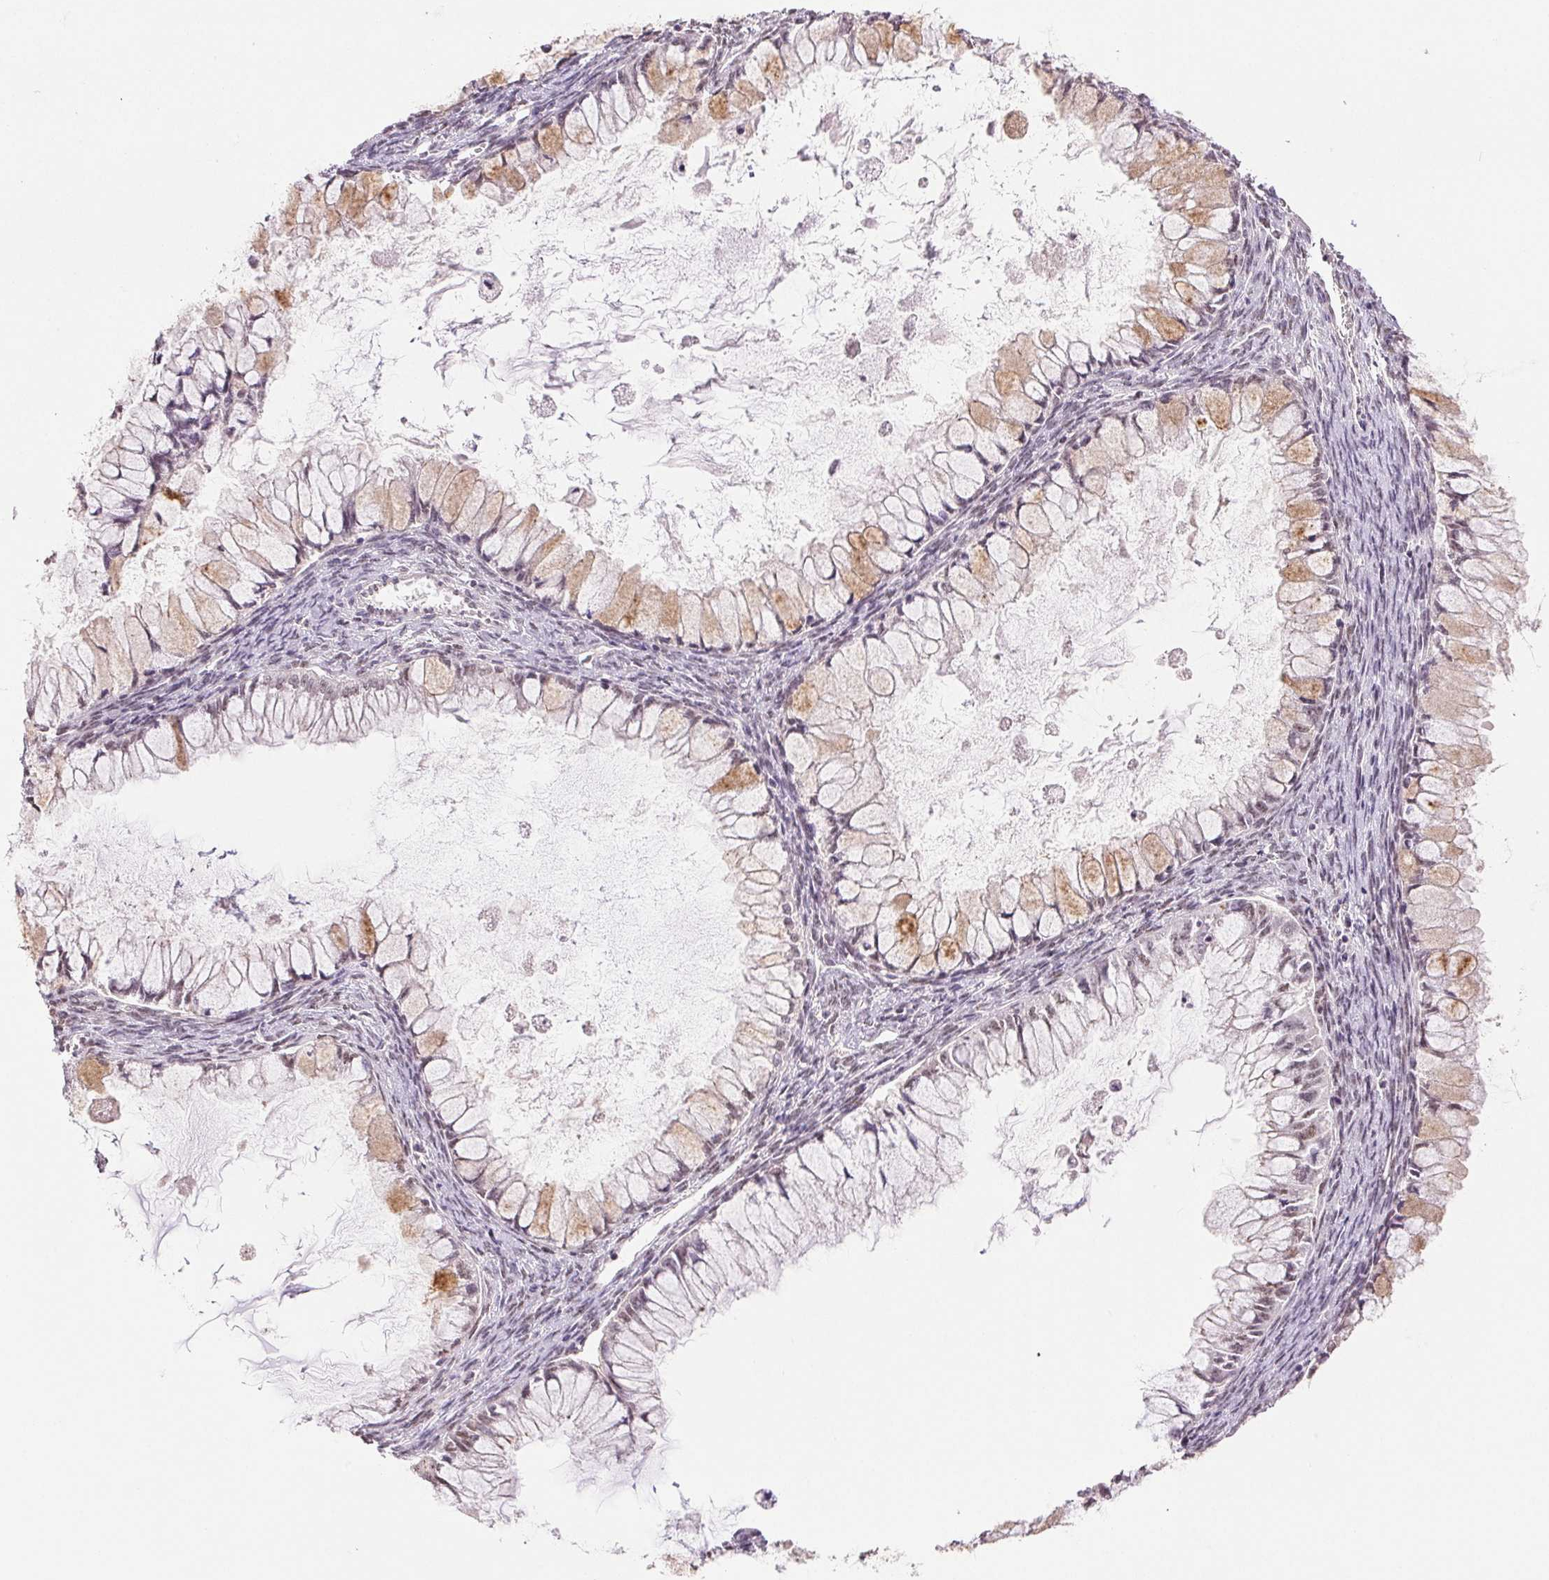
{"staining": {"intensity": "weak", "quantity": "25%-75%", "location": "cytoplasmic/membranous,nuclear"}, "tissue": "ovarian cancer", "cell_type": "Tumor cells", "image_type": "cancer", "snomed": [{"axis": "morphology", "description": "Cystadenocarcinoma, mucinous, NOS"}, {"axis": "topography", "description": "Ovary"}], "caption": "Approximately 25%-75% of tumor cells in human ovarian cancer demonstrate weak cytoplasmic/membranous and nuclear protein positivity as visualized by brown immunohistochemical staining.", "gene": "RPRD1B", "patient": {"sex": "female", "age": 34}}